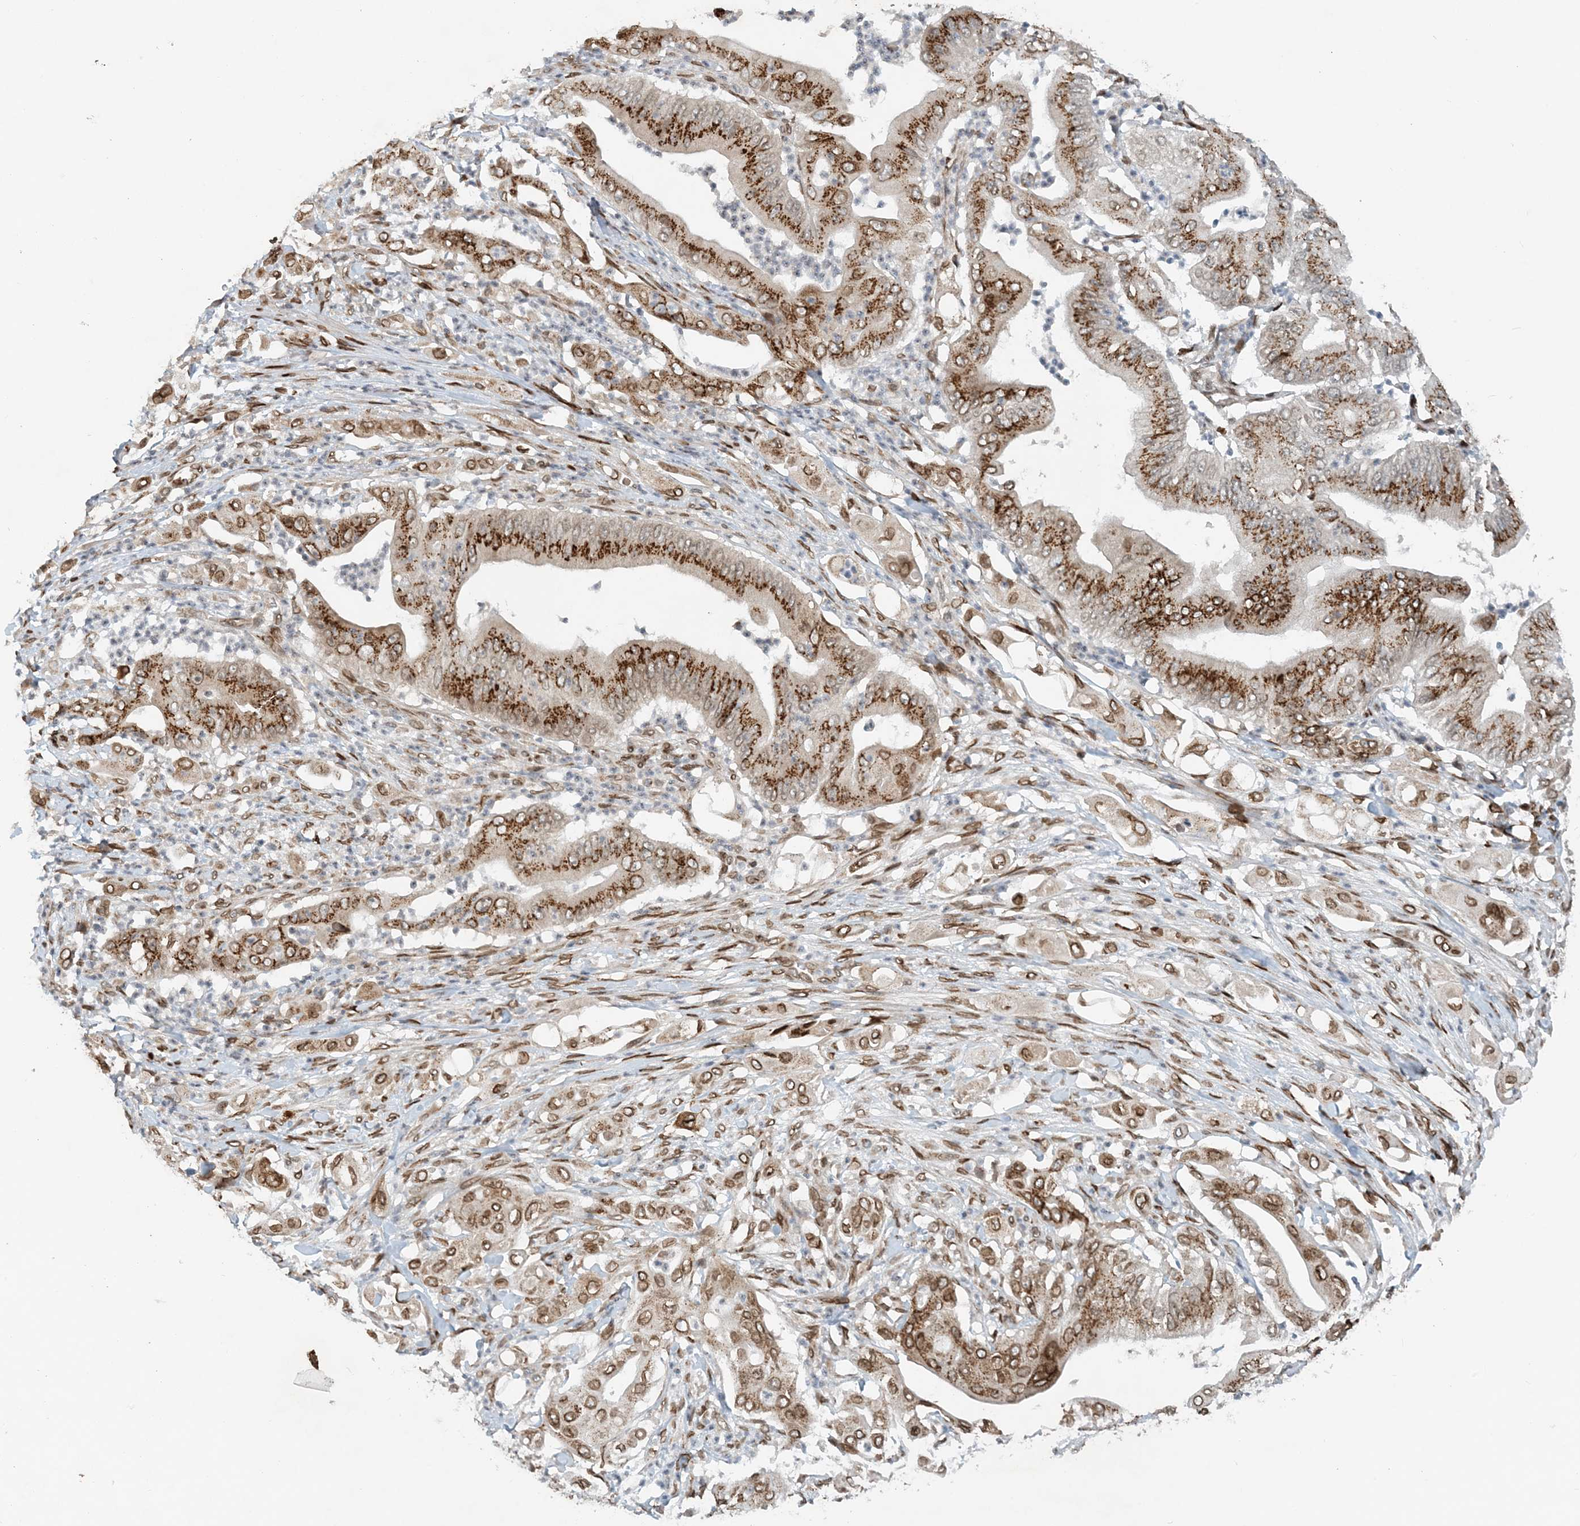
{"staining": {"intensity": "strong", "quantity": ">75%", "location": "cytoplasmic/membranous"}, "tissue": "pancreatic cancer", "cell_type": "Tumor cells", "image_type": "cancer", "snomed": [{"axis": "morphology", "description": "Adenocarcinoma, NOS"}, {"axis": "topography", "description": "Pancreas"}], "caption": "Immunohistochemistry (IHC) (DAB) staining of human pancreatic cancer (adenocarcinoma) exhibits strong cytoplasmic/membranous protein expression in about >75% of tumor cells.", "gene": "SLC35A2", "patient": {"sex": "female", "age": 77}}